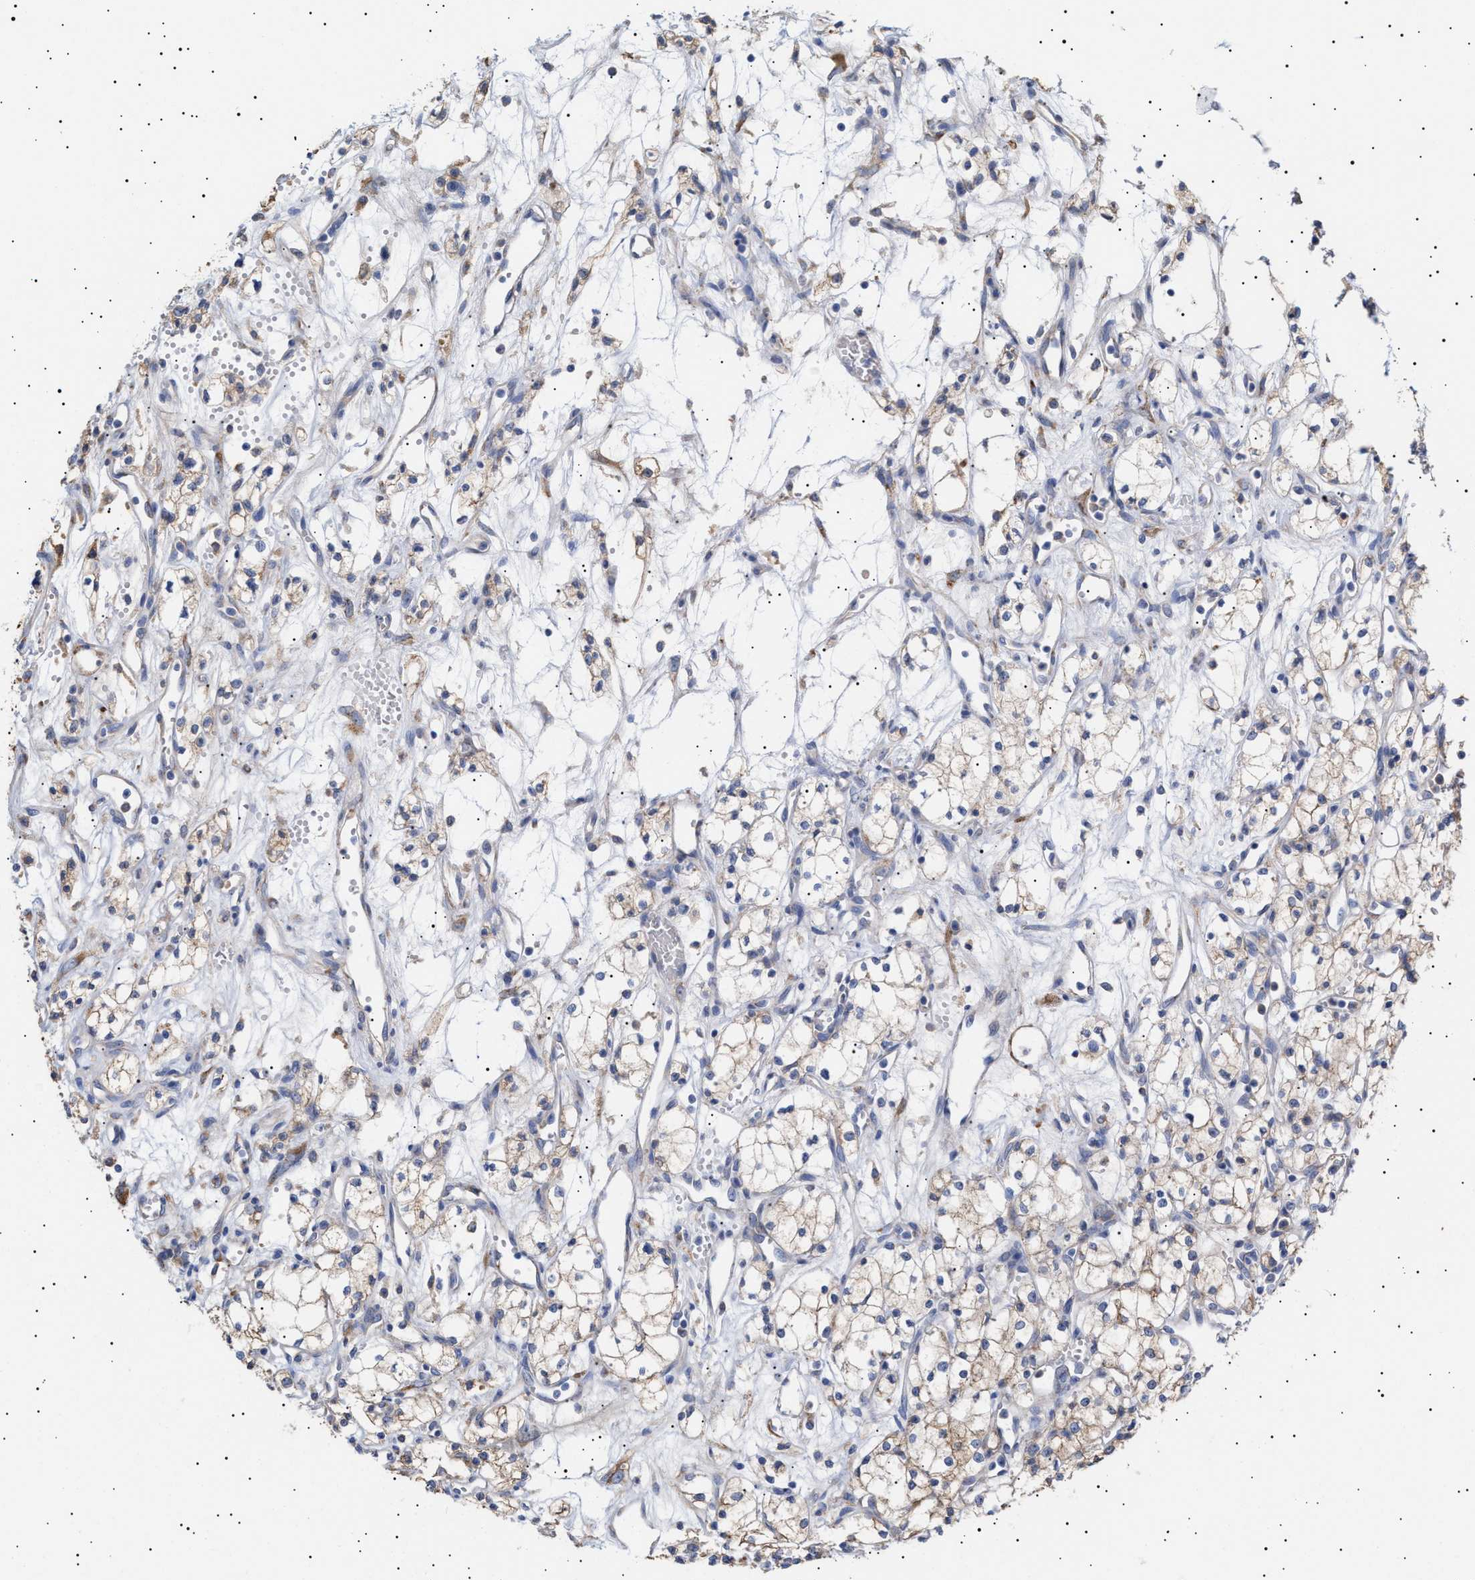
{"staining": {"intensity": "weak", "quantity": ">75%", "location": "cytoplasmic/membranous"}, "tissue": "renal cancer", "cell_type": "Tumor cells", "image_type": "cancer", "snomed": [{"axis": "morphology", "description": "Adenocarcinoma, NOS"}, {"axis": "topography", "description": "Kidney"}], "caption": "Renal cancer (adenocarcinoma) stained with DAB (3,3'-diaminobenzidine) IHC reveals low levels of weak cytoplasmic/membranous staining in about >75% of tumor cells.", "gene": "ERCC6L2", "patient": {"sex": "male", "age": 59}}